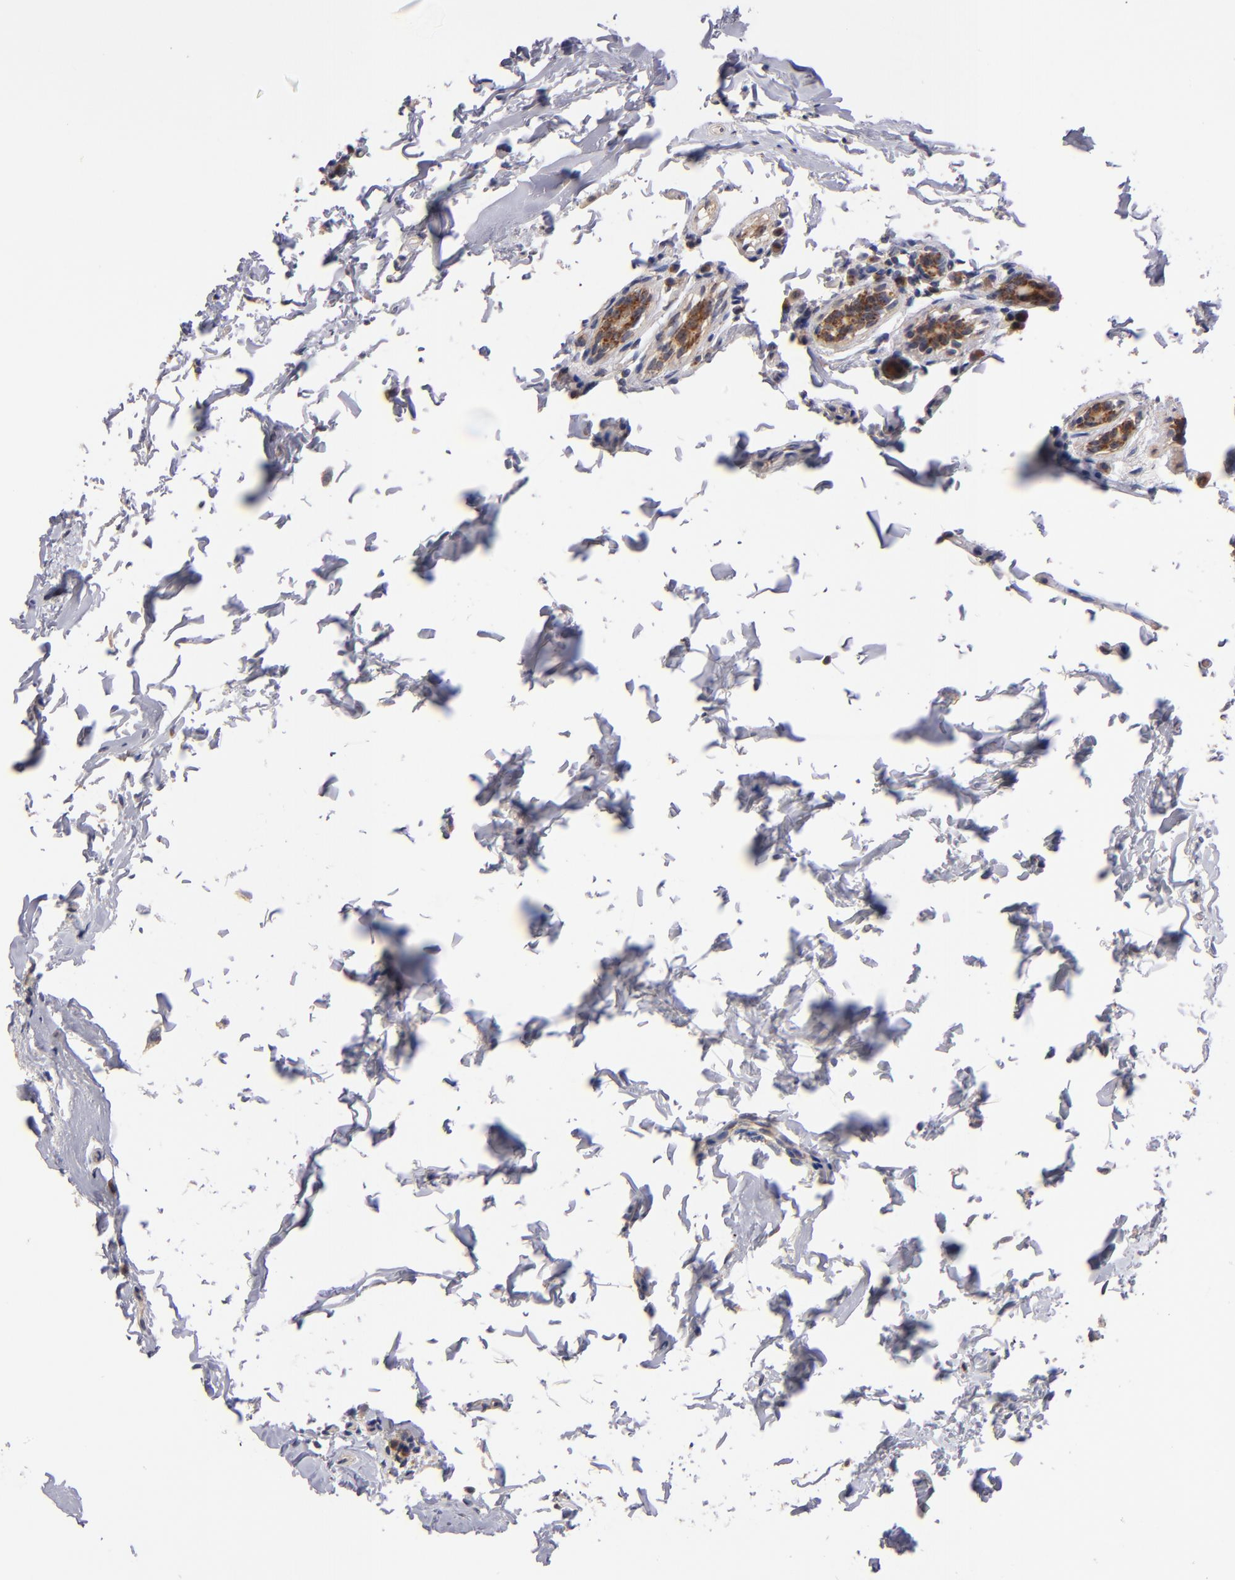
{"staining": {"intensity": "moderate", "quantity": ">75%", "location": "cytoplasmic/membranous"}, "tissue": "breast cancer", "cell_type": "Tumor cells", "image_type": "cancer", "snomed": [{"axis": "morphology", "description": "Lobular carcinoma"}, {"axis": "topography", "description": "Breast"}], "caption": "Immunohistochemical staining of human breast cancer (lobular carcinoma) shows medium levels of moderate cytoplasmic/membranous expression in about >75% of tumor cells.", "gene": "DIABLO", "patient": {"sex": "female", "age": 55}}